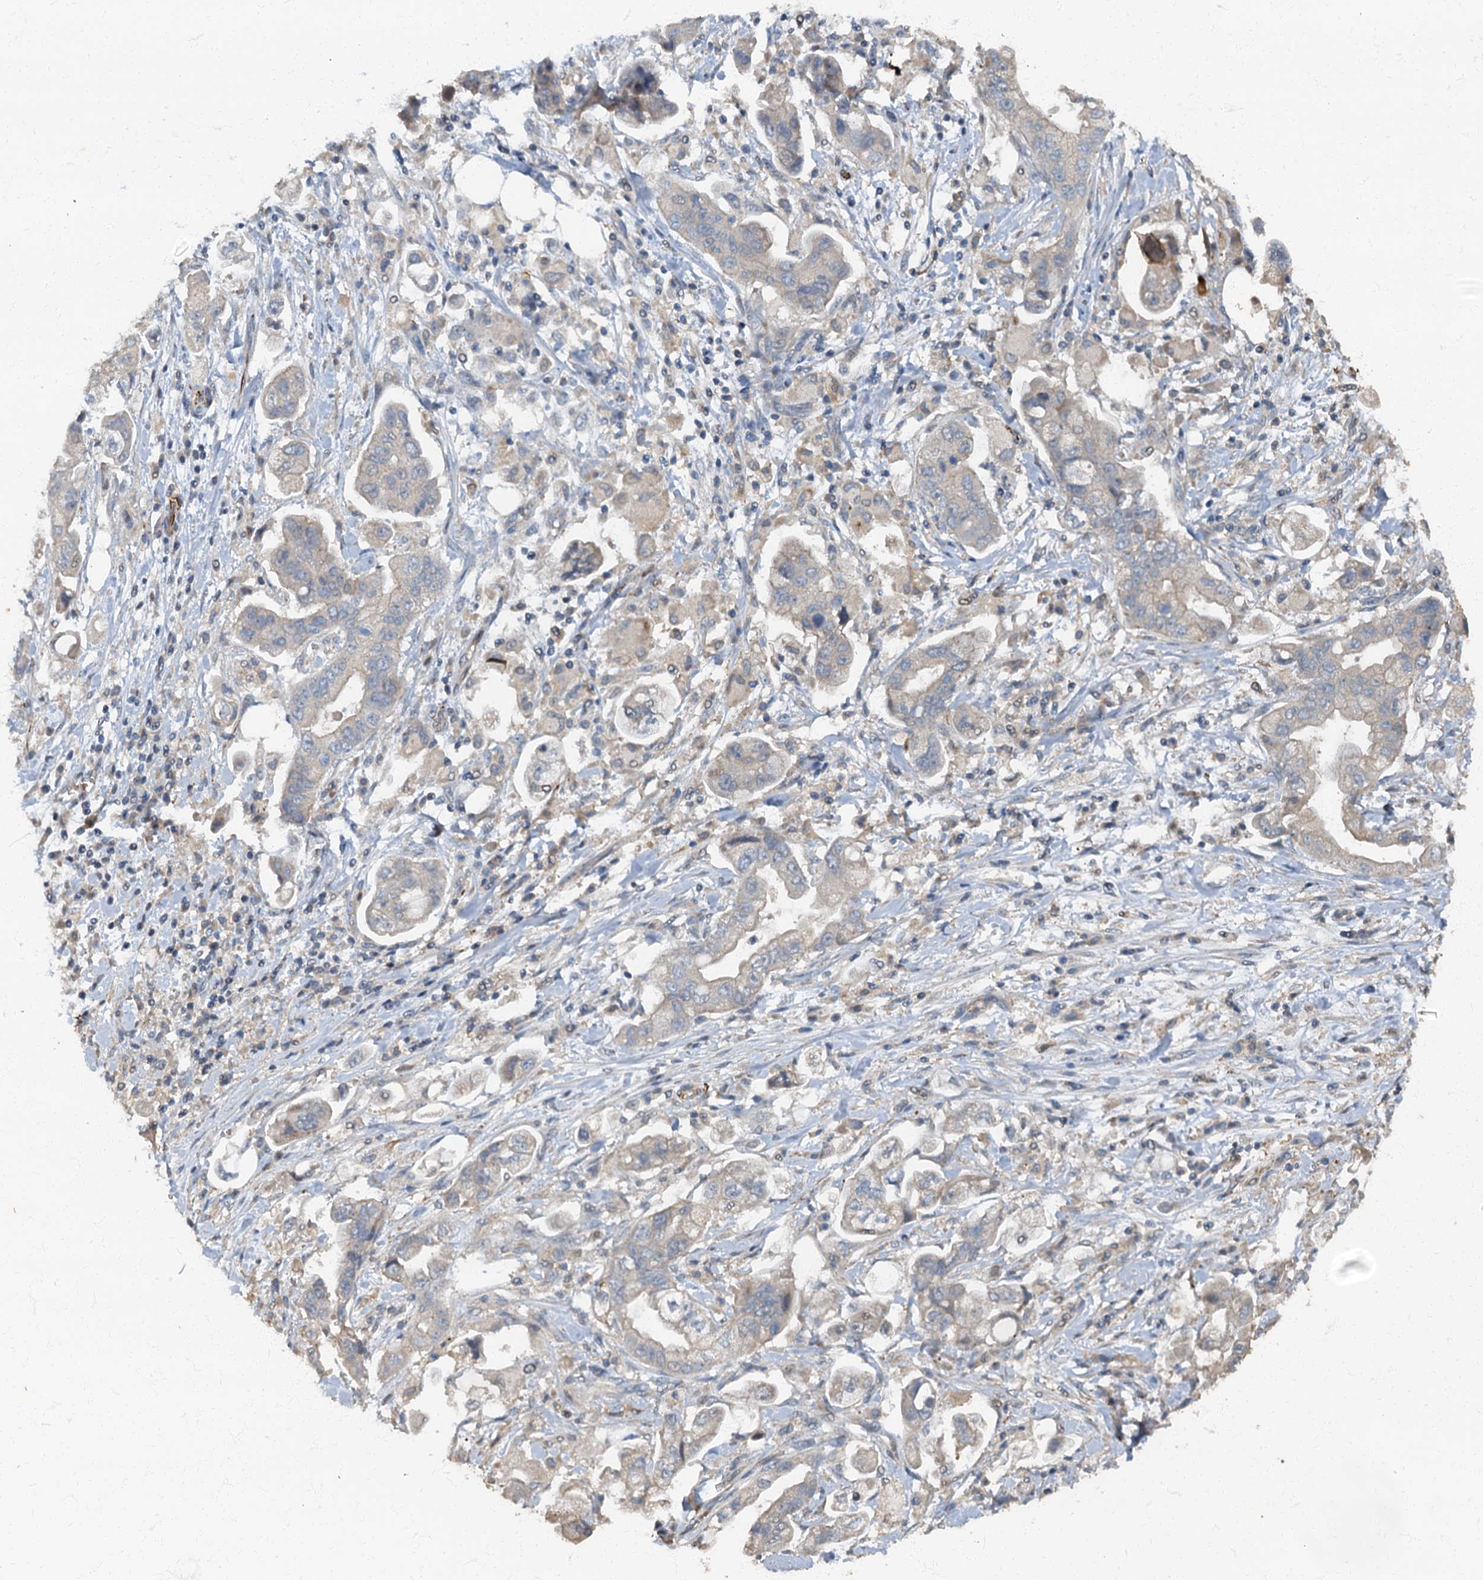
{"staining": {"intensity": "negative", "quantity": "none", "location": "none"}, "tissue": "stomach cancer", "cell_type": "Tumor cells", "image_type": "cancer", "snomed": [{"axis": "morphology", "description": "Adenocarcinoma, NOS"}, {"axis": "topography", "description": "Stomach"}], "caption": "Tumor cells show no significant staining in stomach cancer.", "gene": "ARL11", "patient": {"sex": "male", "age": 62}}